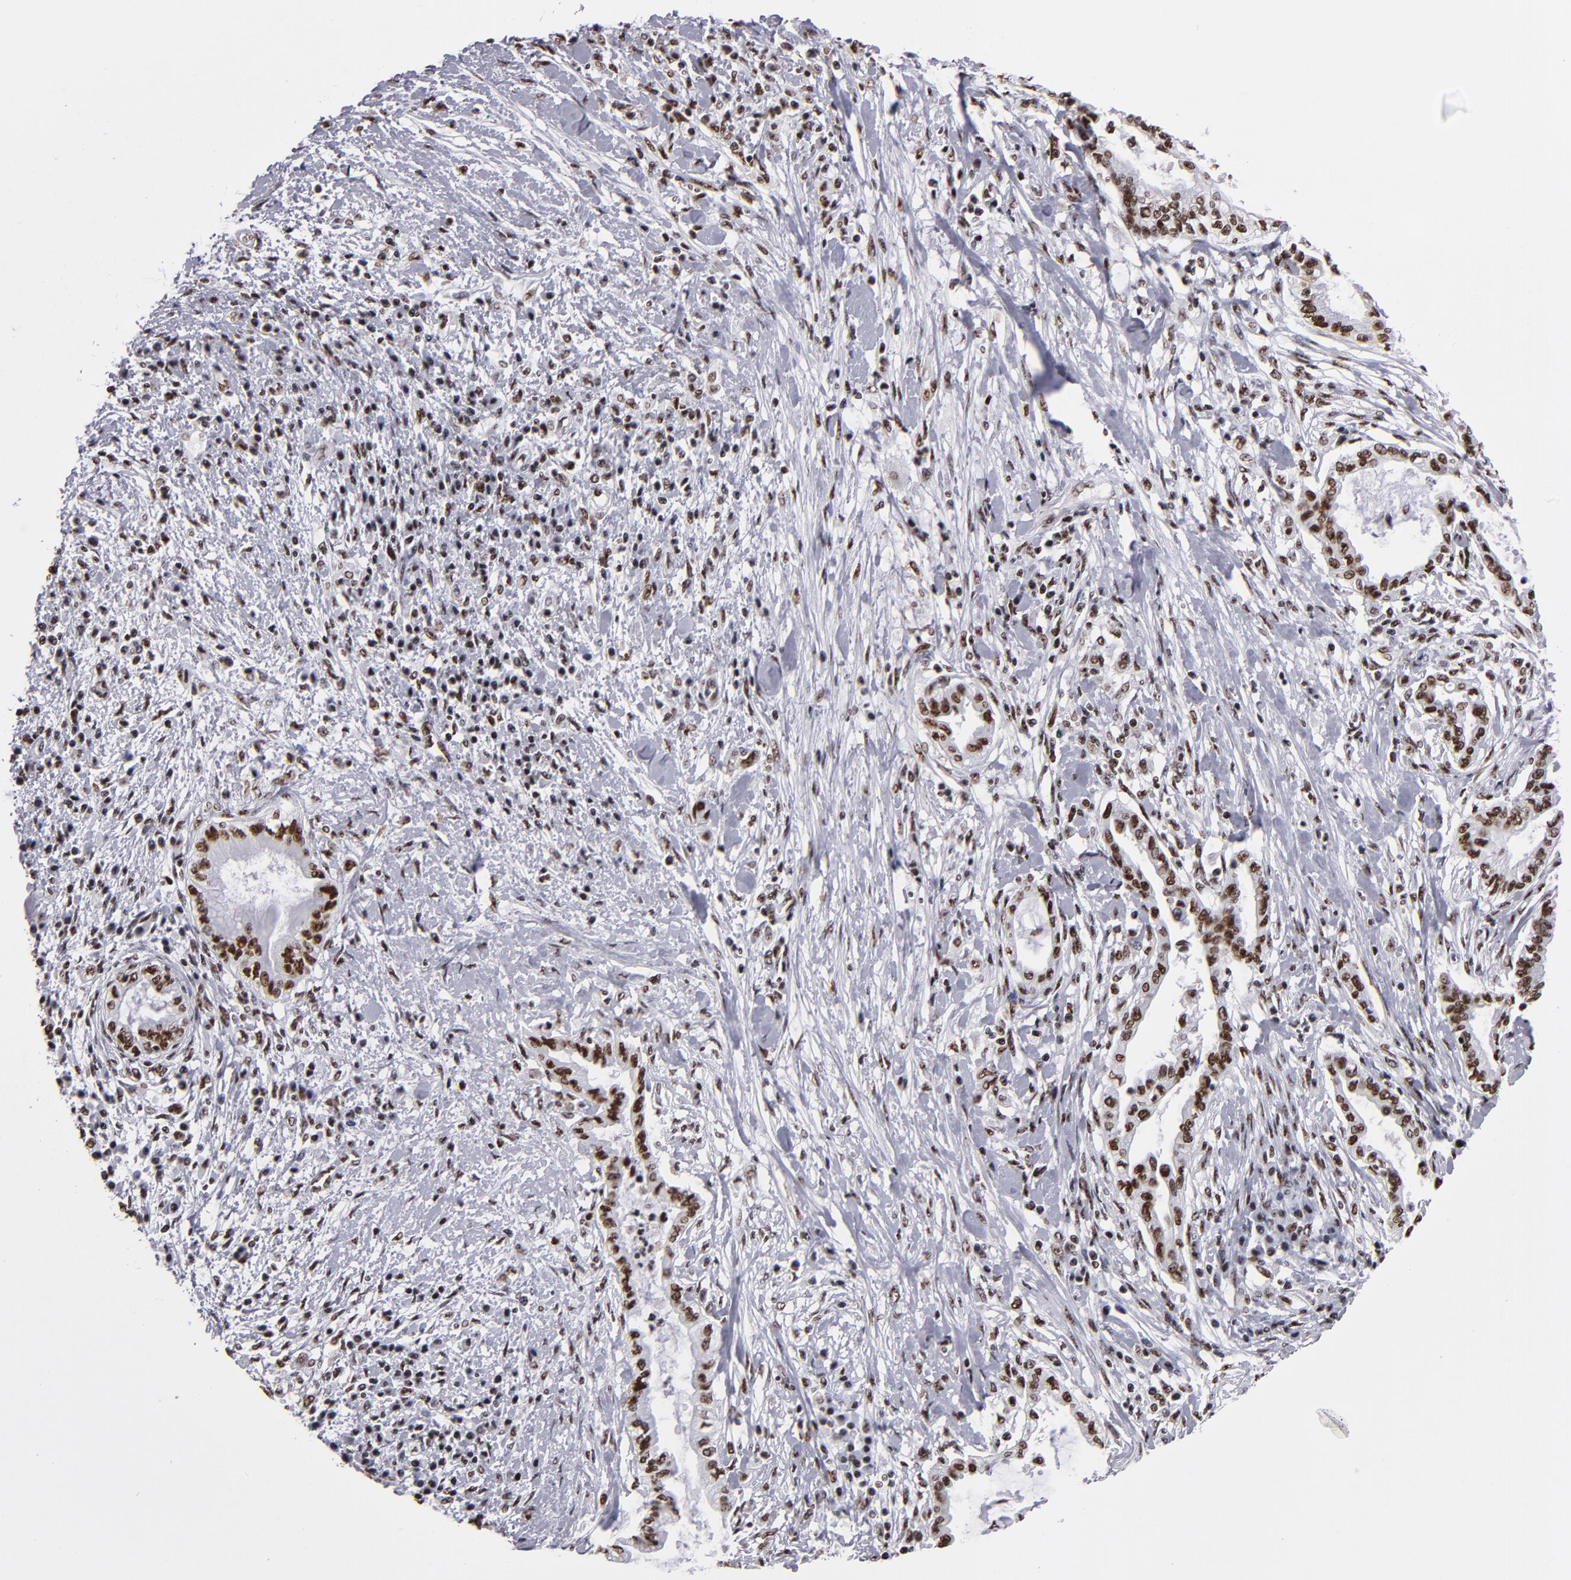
{"staining": {"intensity": "moderate", "quantity": ">75%", "location": "nuclear"}, "tissue": "pancreatic cancer", "cell_type": "Tumor cells", "image_type": "cancer", "snomed": [{"axis": "morphology", "description": "Adenocarcinoma, NOS"}, {"axis": "topography", "description": "Pancreas"}], "caption": "High-power microscopy captured an immunohistochemistry (IHC) image of pancreatic cancer, revealing moderate nuclear expression in about >75% of tumor cells.", "gene": "MRE11", "patient": {"sex": "female", "age": 64}}